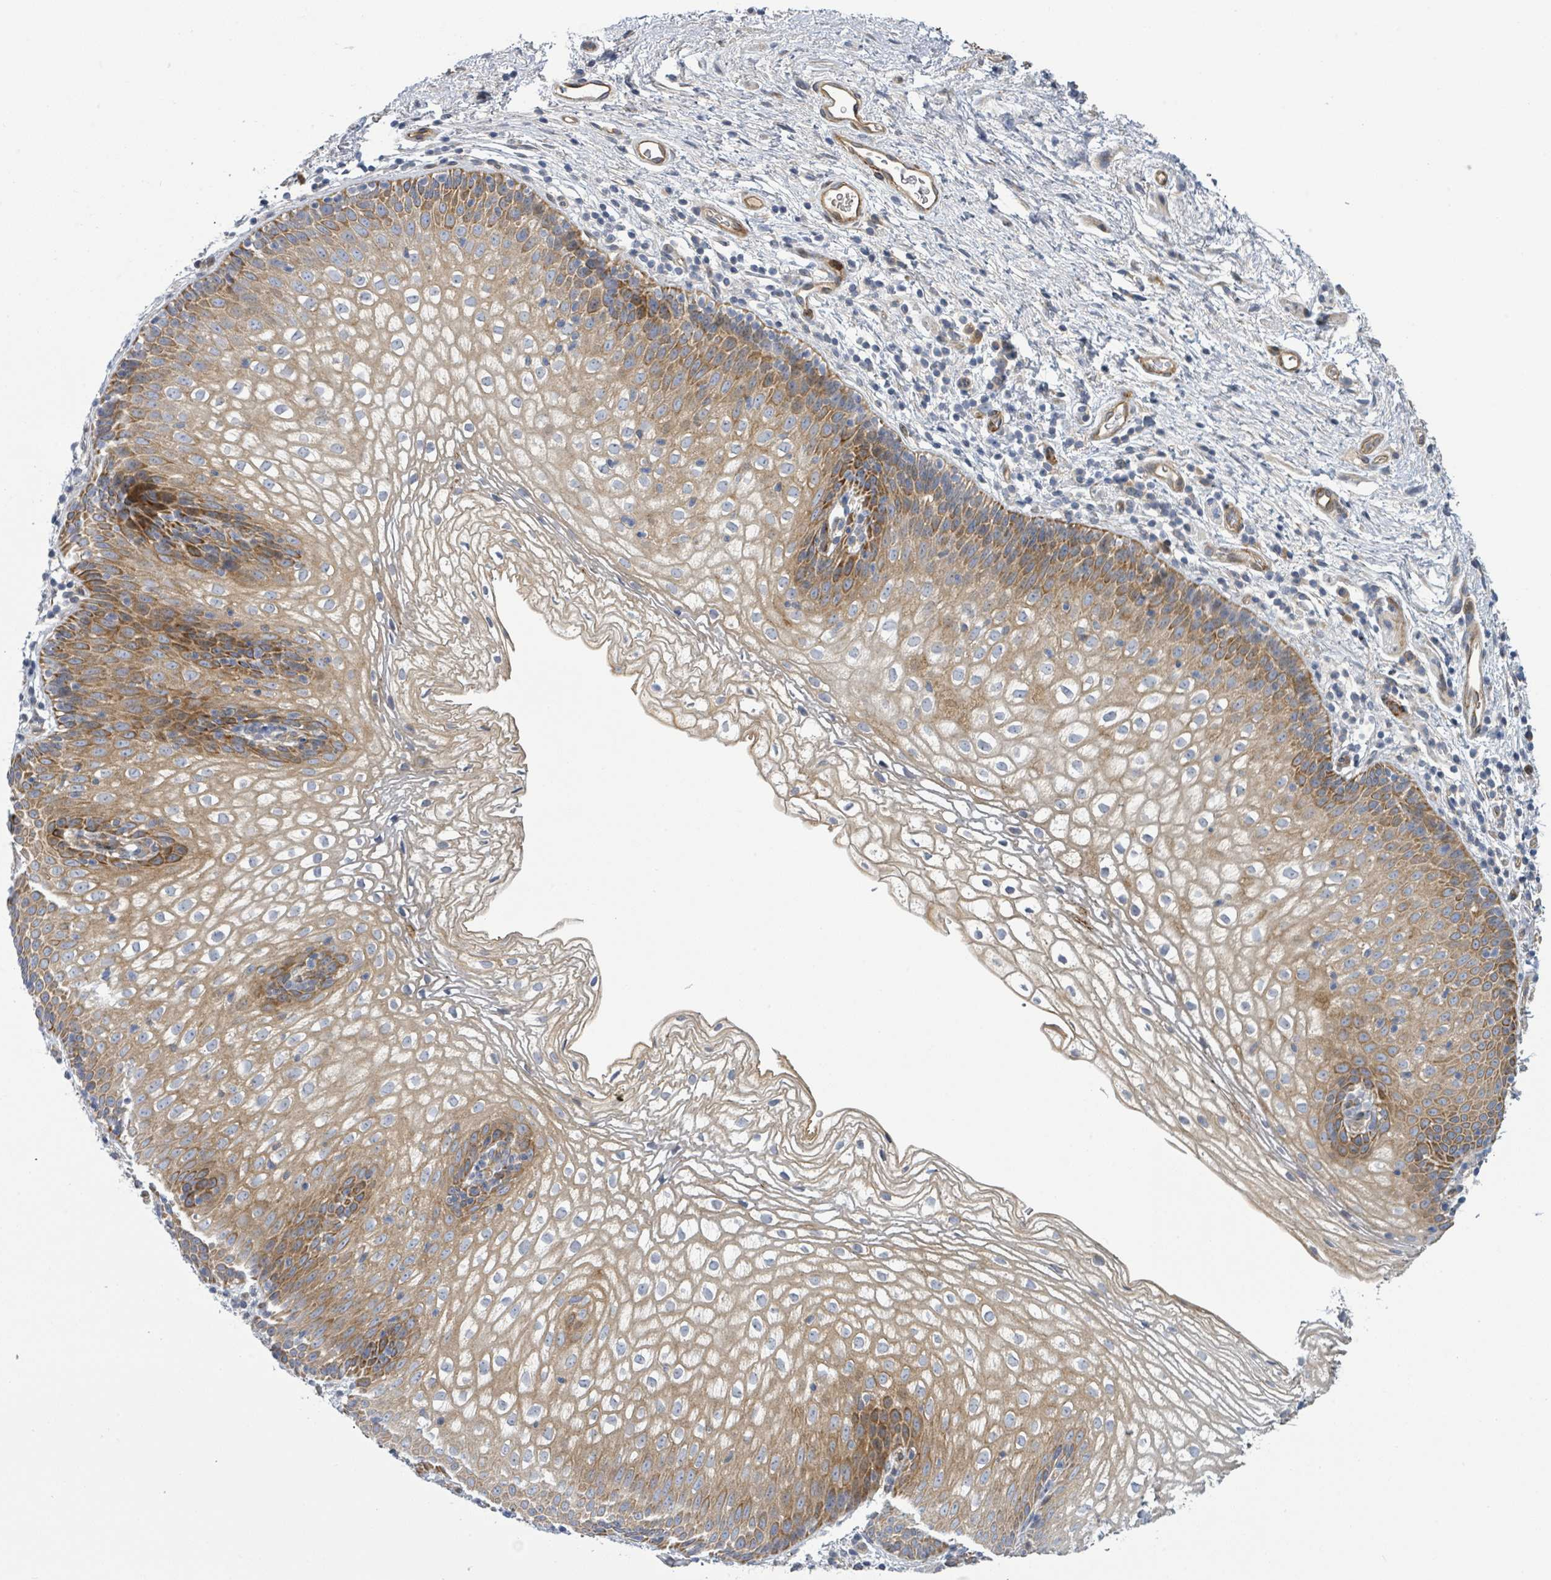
{"staining": {"intensity": "moderate", "quantity": ">75%", "location": "cytoplasmic/membranous"}, "tissue": "vagina", "cell_type": "Squamous epithelial cells", "image_type": "normal", "snomed": [{"axis": "morphology", "description": "Normal tissue, NOS"}, {"axis": "topography", "description": "Vagina"}], "caption": "A brown stain shows moderate cytoplasmic/membranous expression of a protein in squamous epithelial cells of normal human vagina. (DAB = brown stain, brightfield microscopy at high magnification).", "gene": "CFAP210", "patient": {"sex": "female", "age": 47}}